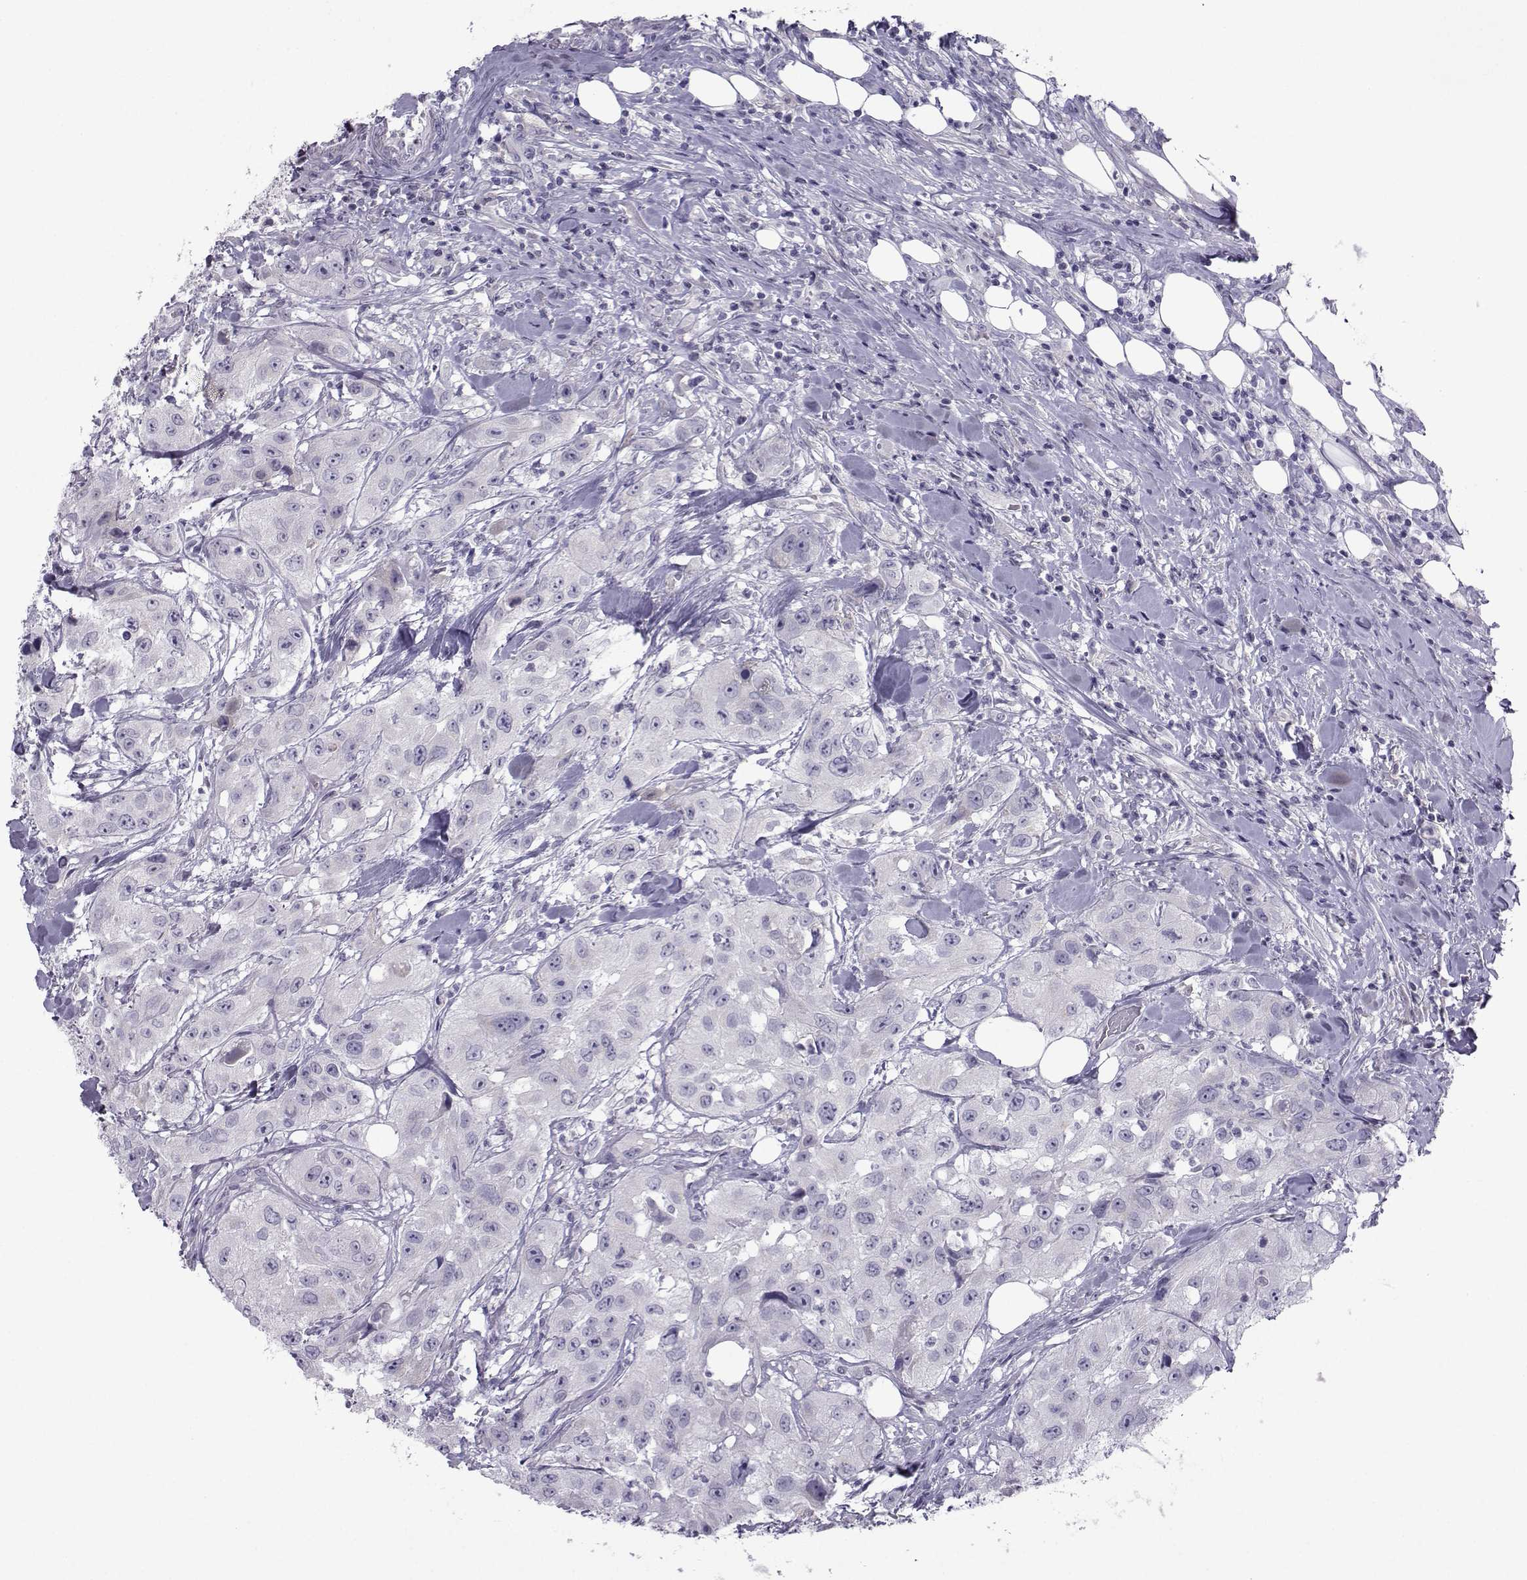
{"staining": {"intensity": "negative", "quantity": "none", "location": "none"}, "tissue": "urothelial cancer", "cell_type": "Tumor cells", "image_type": "cancer", "snomed": [{"axis": "morphology", "description": "Urothelial carcinoma, High grade"}, {"axis": "topography", "description": "Urinary bladder"}], "caption": "IHC of human high-grade urothelial carcinoma reveals no expression in tumor cells.", "gene": "ARMC2", "patient": {"sex": "male", "age": 79}}